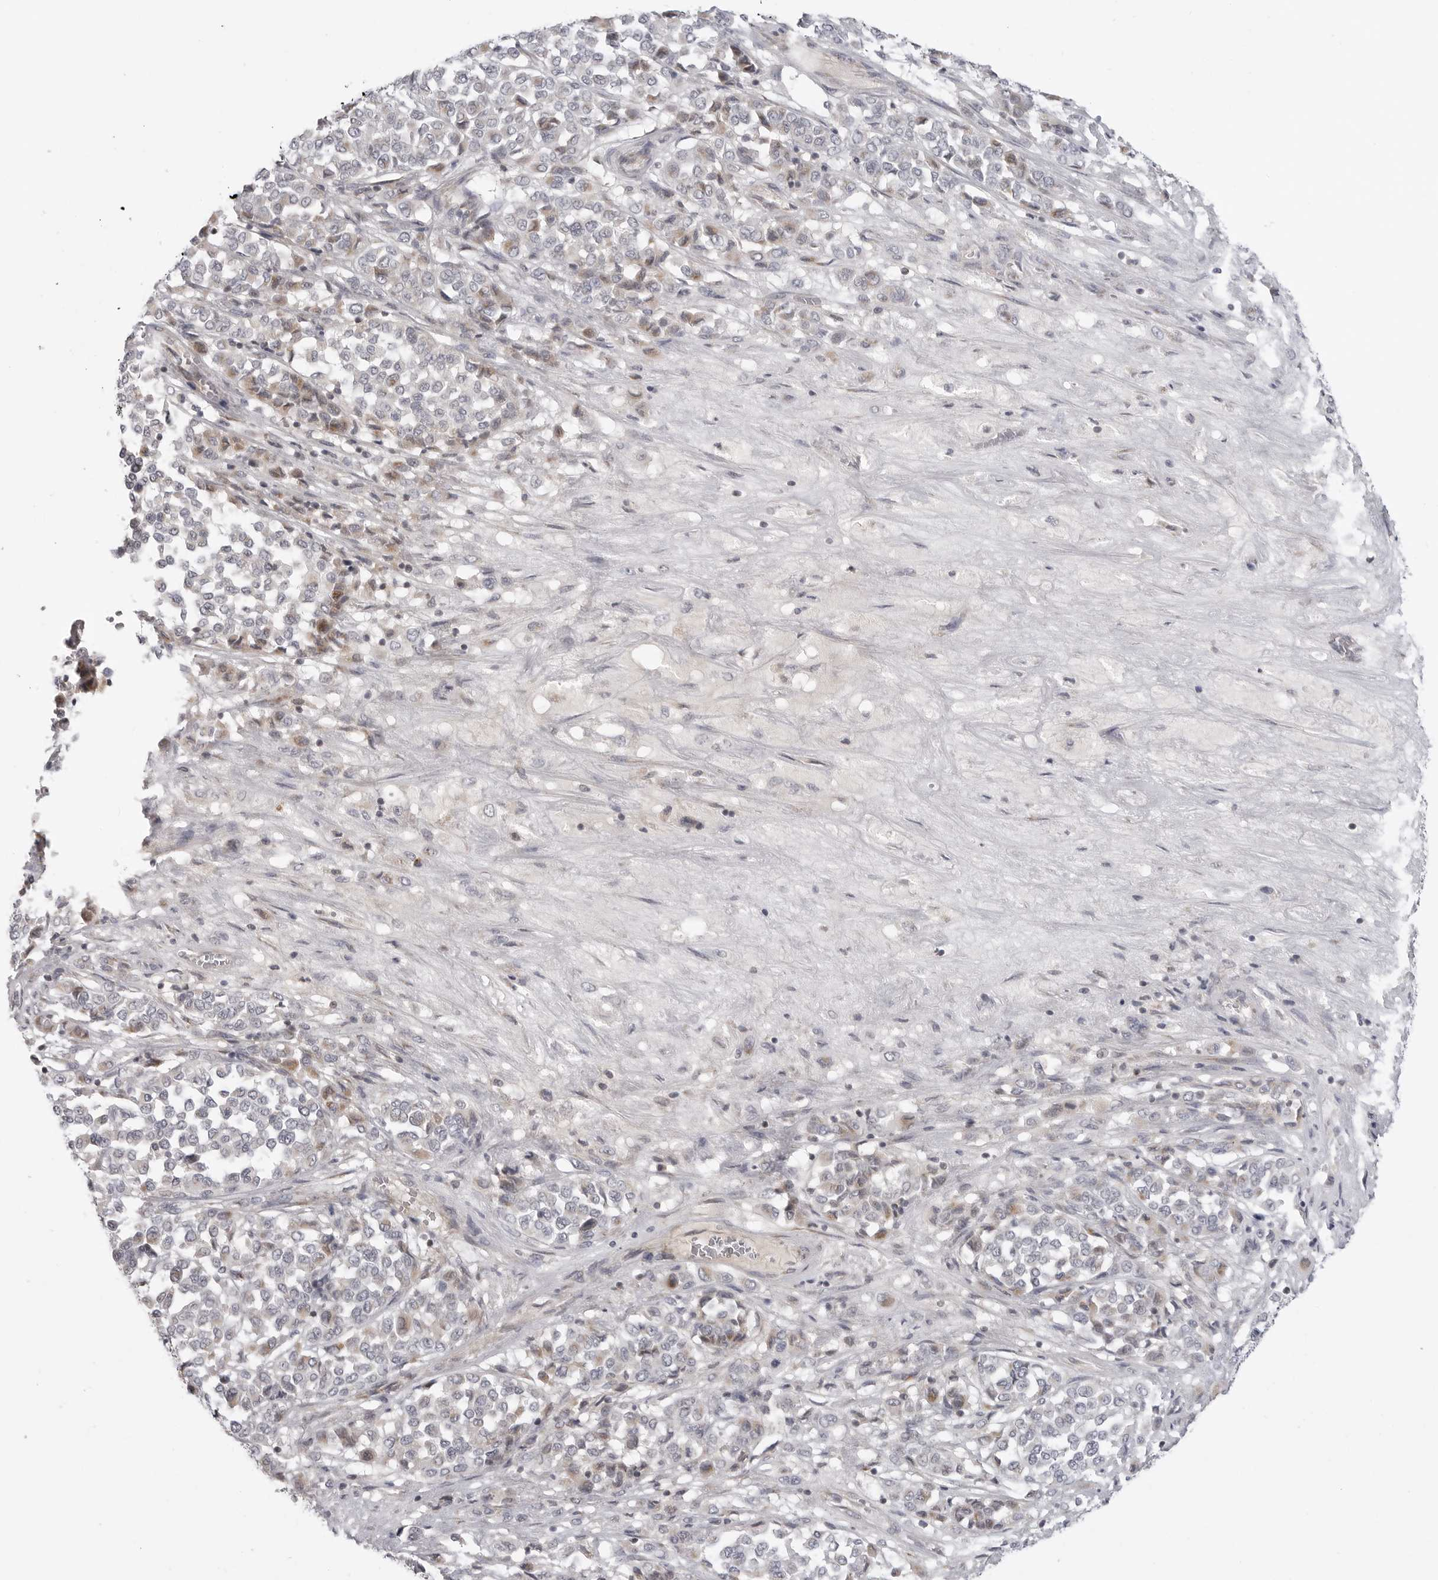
{"staining": {"intensity": "negative", "quantity": "none", "location": "none"}, "tissue": "melanoma", "cell_type": "Tumor cells", "image_type": "cancer", "snomed": [{"axis": "morphology", "description": "Malignant melanoma, Metastatic site"}, {"axis": "topography", "description": "Pancreas"}], "caption": "Immunohistochemistry micrograph of neoplastic tissue: human malignant melanoma (metastatic site) stained with DAB exhibits no significant protein staining in tumor cells. Nuclei are stained in blue.", "gene": "MAP7D1", "patient": {"sex": "female", "age": 30}}